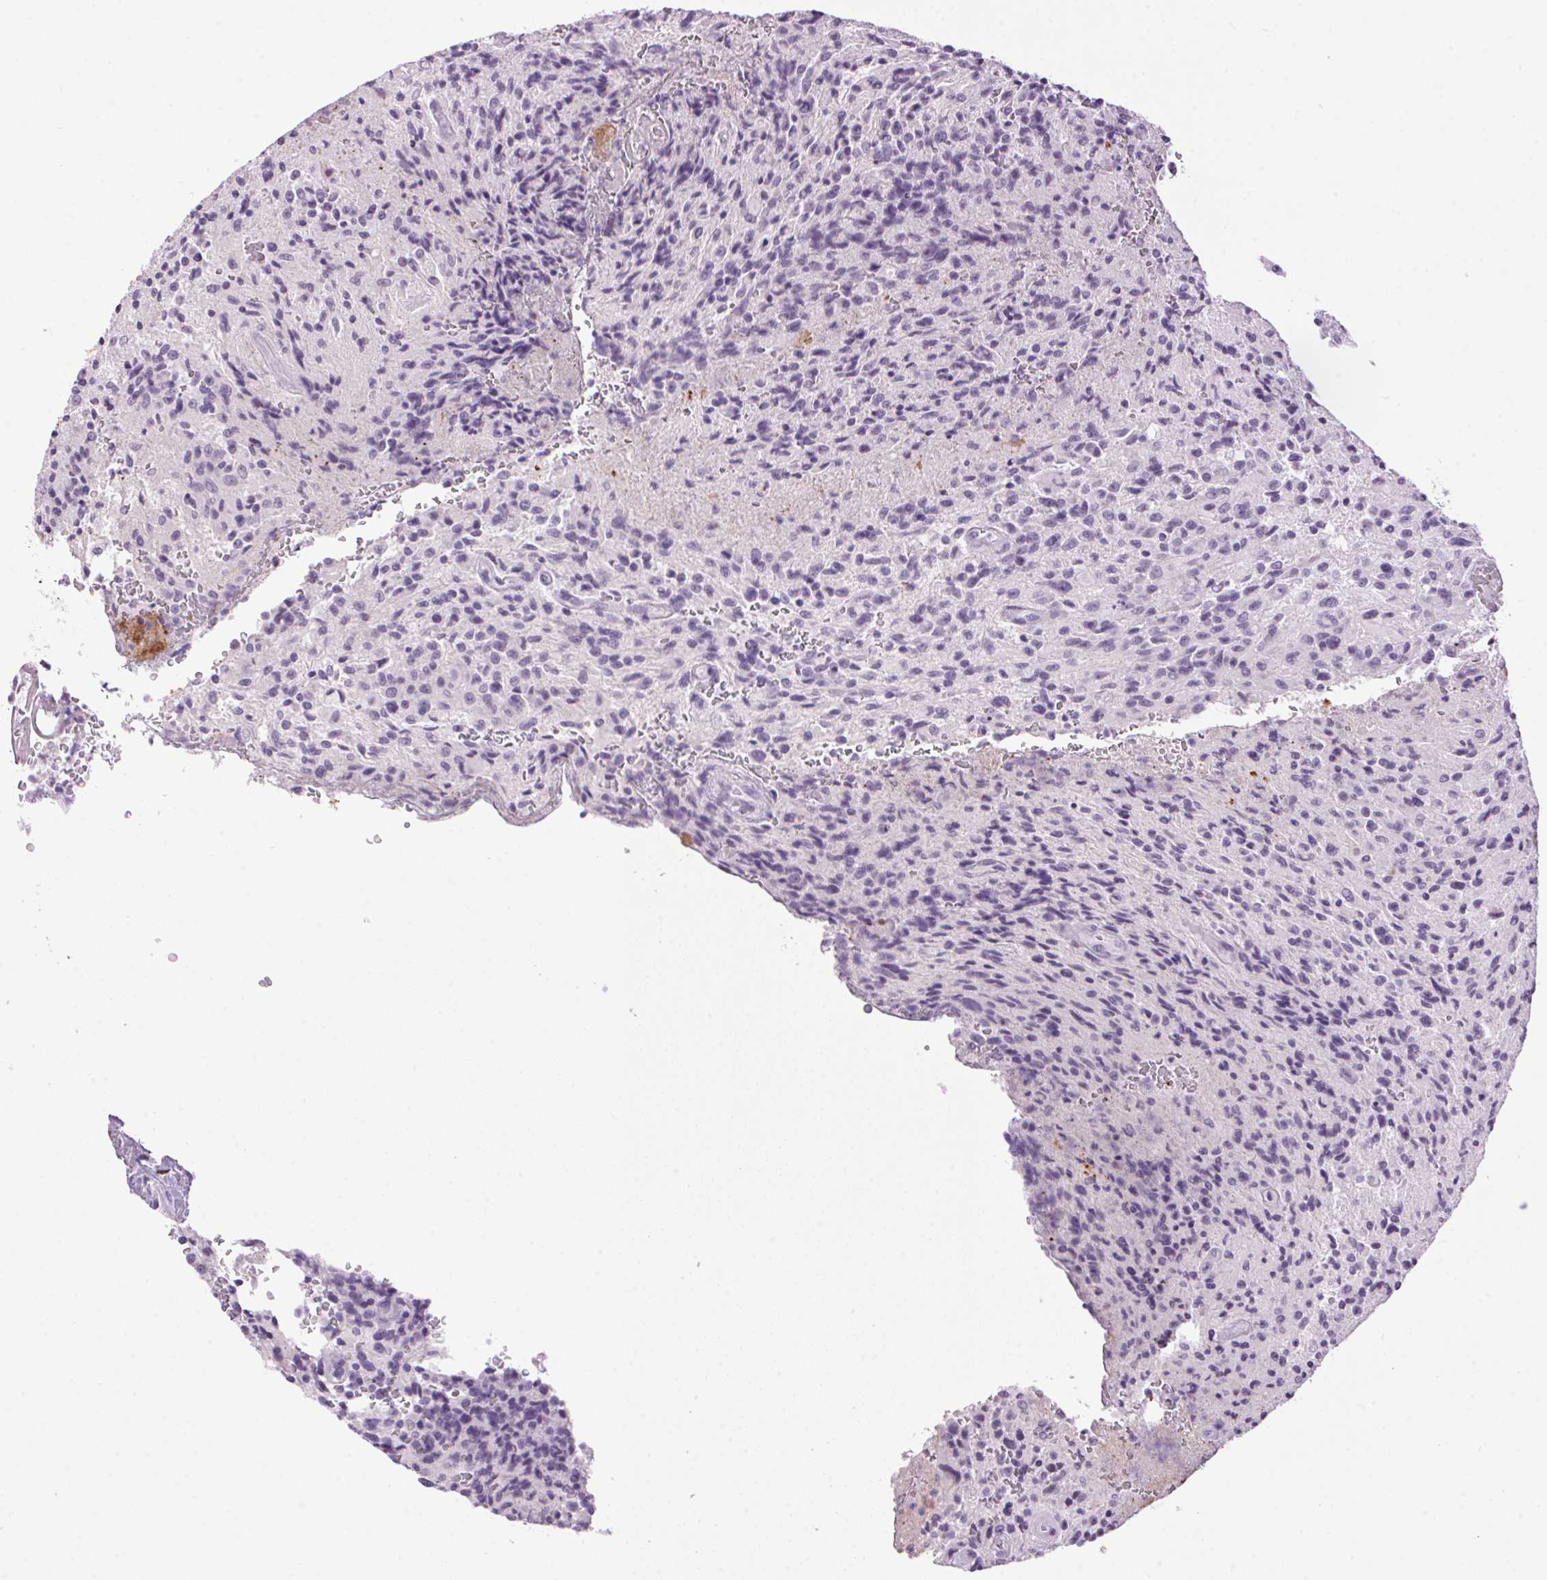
{"staining": {"intensity": "negative", "quantity": "none", "location": "none"}, "tissue": "glioma", "cell_type": "Tumor cells", "image_type": "cancer", "snomed": [{"axis": "morphology", "description": "Normal tissue, NOS"}, {"axis": "morphology", "description": "Glioma, malignant, High grade"}, {"axis": "topography", "description": "Cerebral cortex"}], "caption": "Immunohistochemistry image of neoplastic tissue: human high-grade glioma (malignant) stained with DAB exhibits no significant protein positivity in tumor cells. (DAB IHC, high magnification).", "gene": "TMEM88B", "patient": {"sex": "male", "age": 56}}